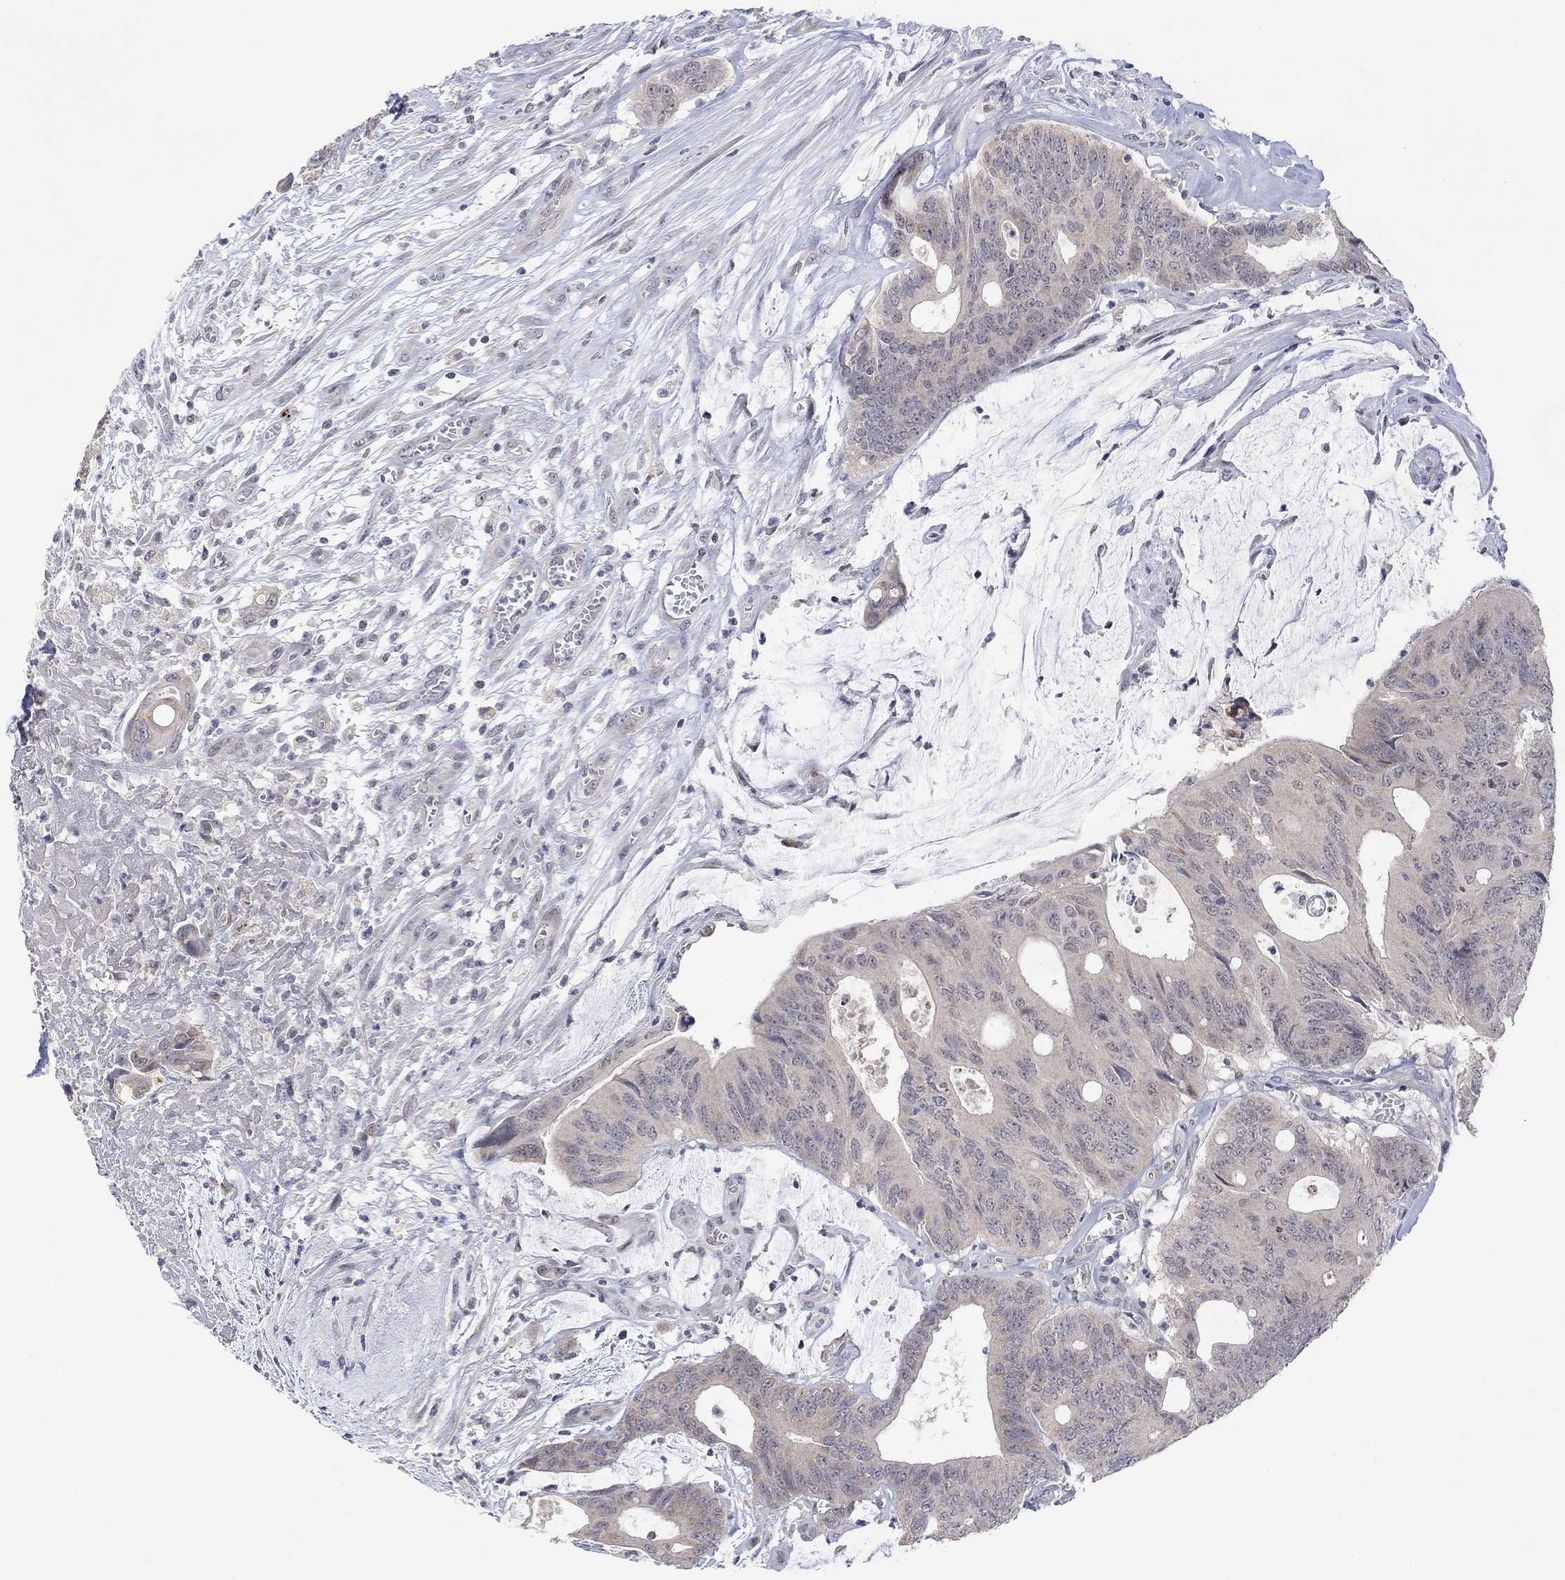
{"staining": {"intensity": "negative", "quantity": "none", "location": "none"}, "tissue": "colorectal cancer", "cell_type": "Tumor cells", "image_type": "cancer", "snomed": [{"axis": "morphology", "description": "Normal tissue, NOS"}, {"axis": "morphology", "description": "Adenocarcinoma, NOS"}, {"axis": "topography", "description": "Colon"}], "caption": "Protein analysis of colorectal cancer (adenocarcinoma) displays no significant positivity in tumor cells.", "gene": "SLC48A1", "patient": {"sex": "male", "age": 65}}